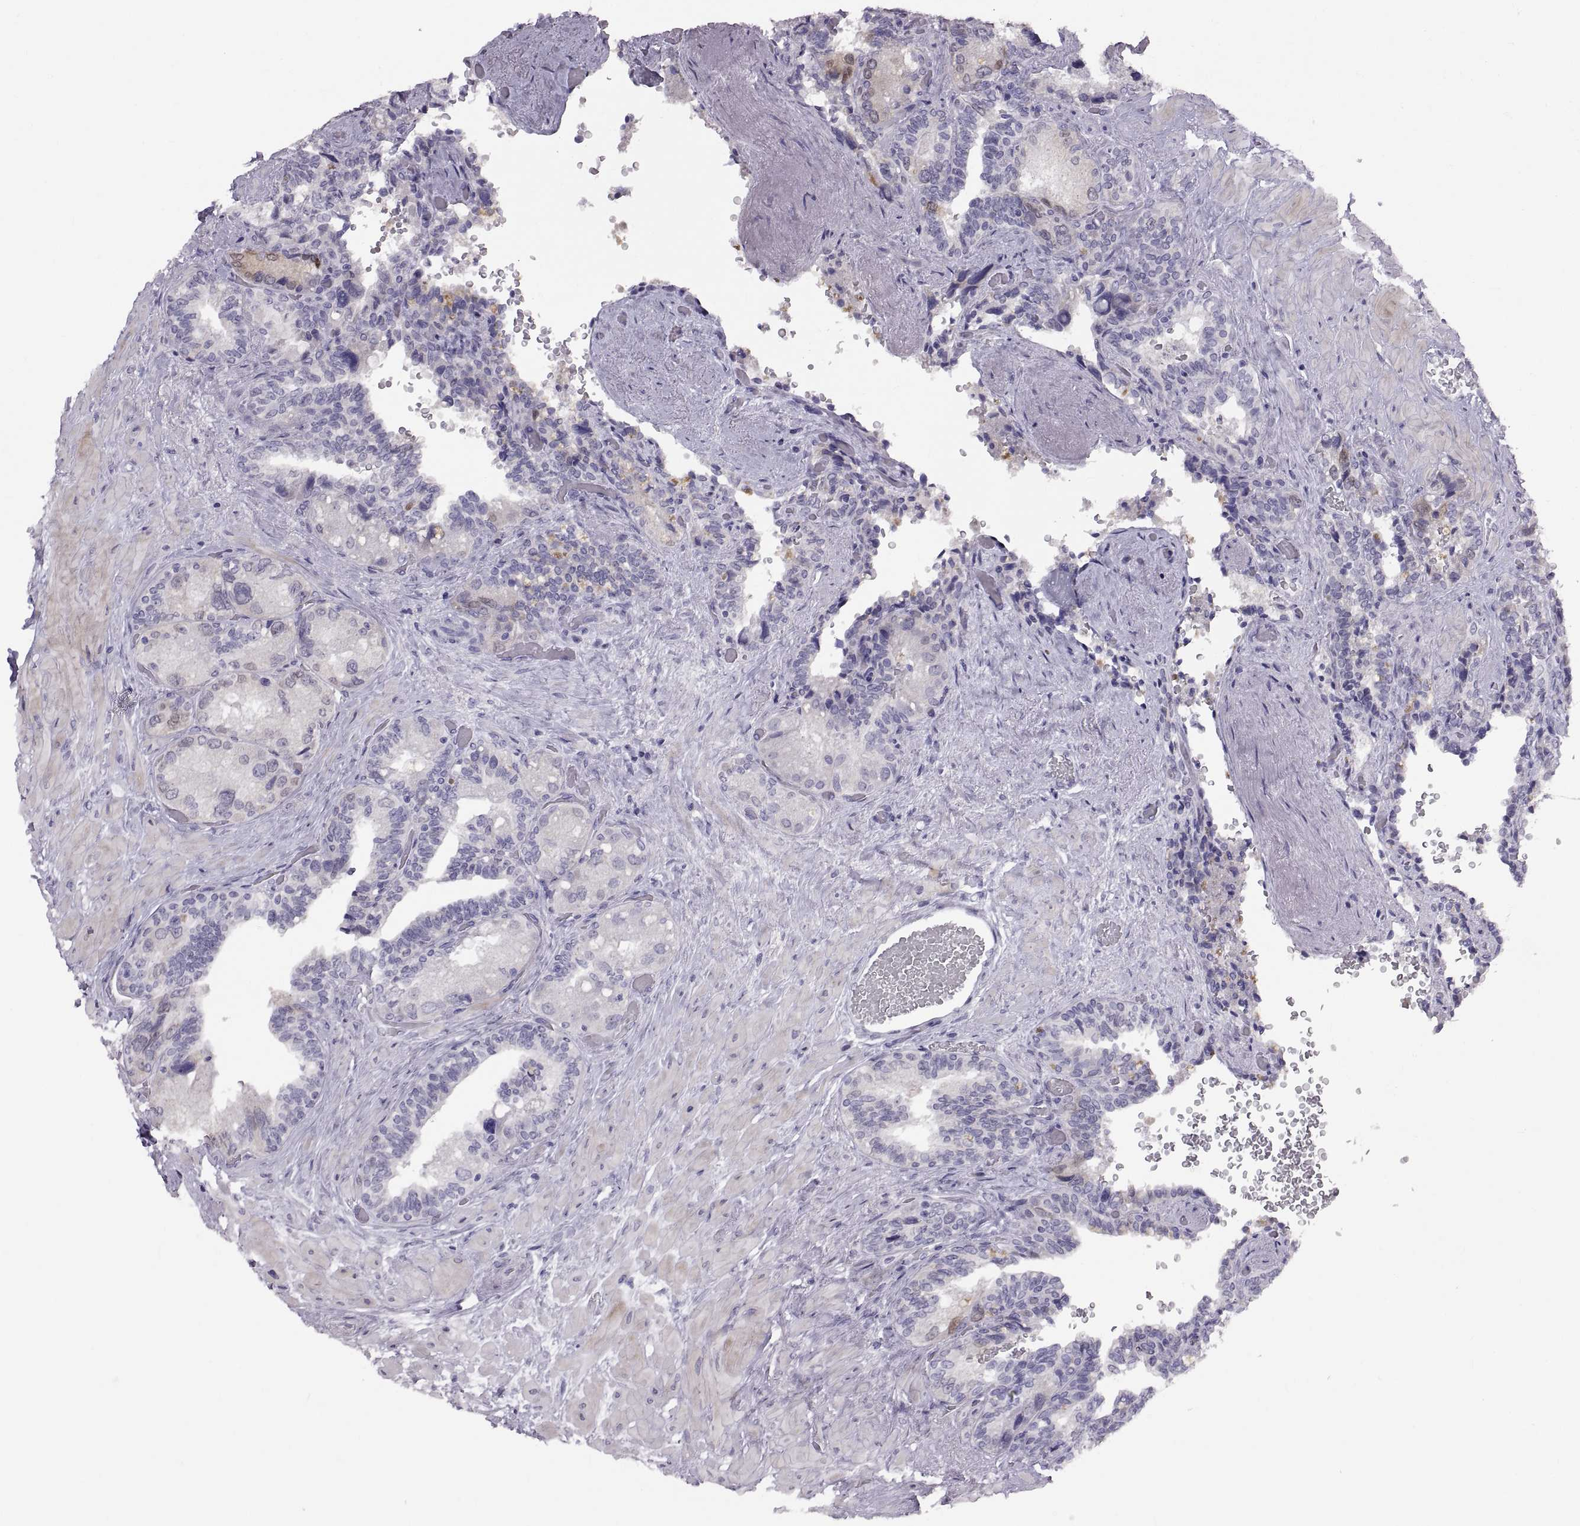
{"staining": {"intensity": "negative", "quantity": "none", "location": "none"}, "tissue": "seminal vesicle", "cell_type": "Glandular cells", "image_type": "normal", "snomed": [{"axis": "morphology", "description": "Normal tissue, NOS"}, {"axis": "topography", "description": "Seminal veicle"}], "caption": "Immunohistochemical staining of normal human seminal vesicle shows no significant staining in glandular cells.", "gene": "SPACDR", "patient": {"sex": "male", "age": 69}}